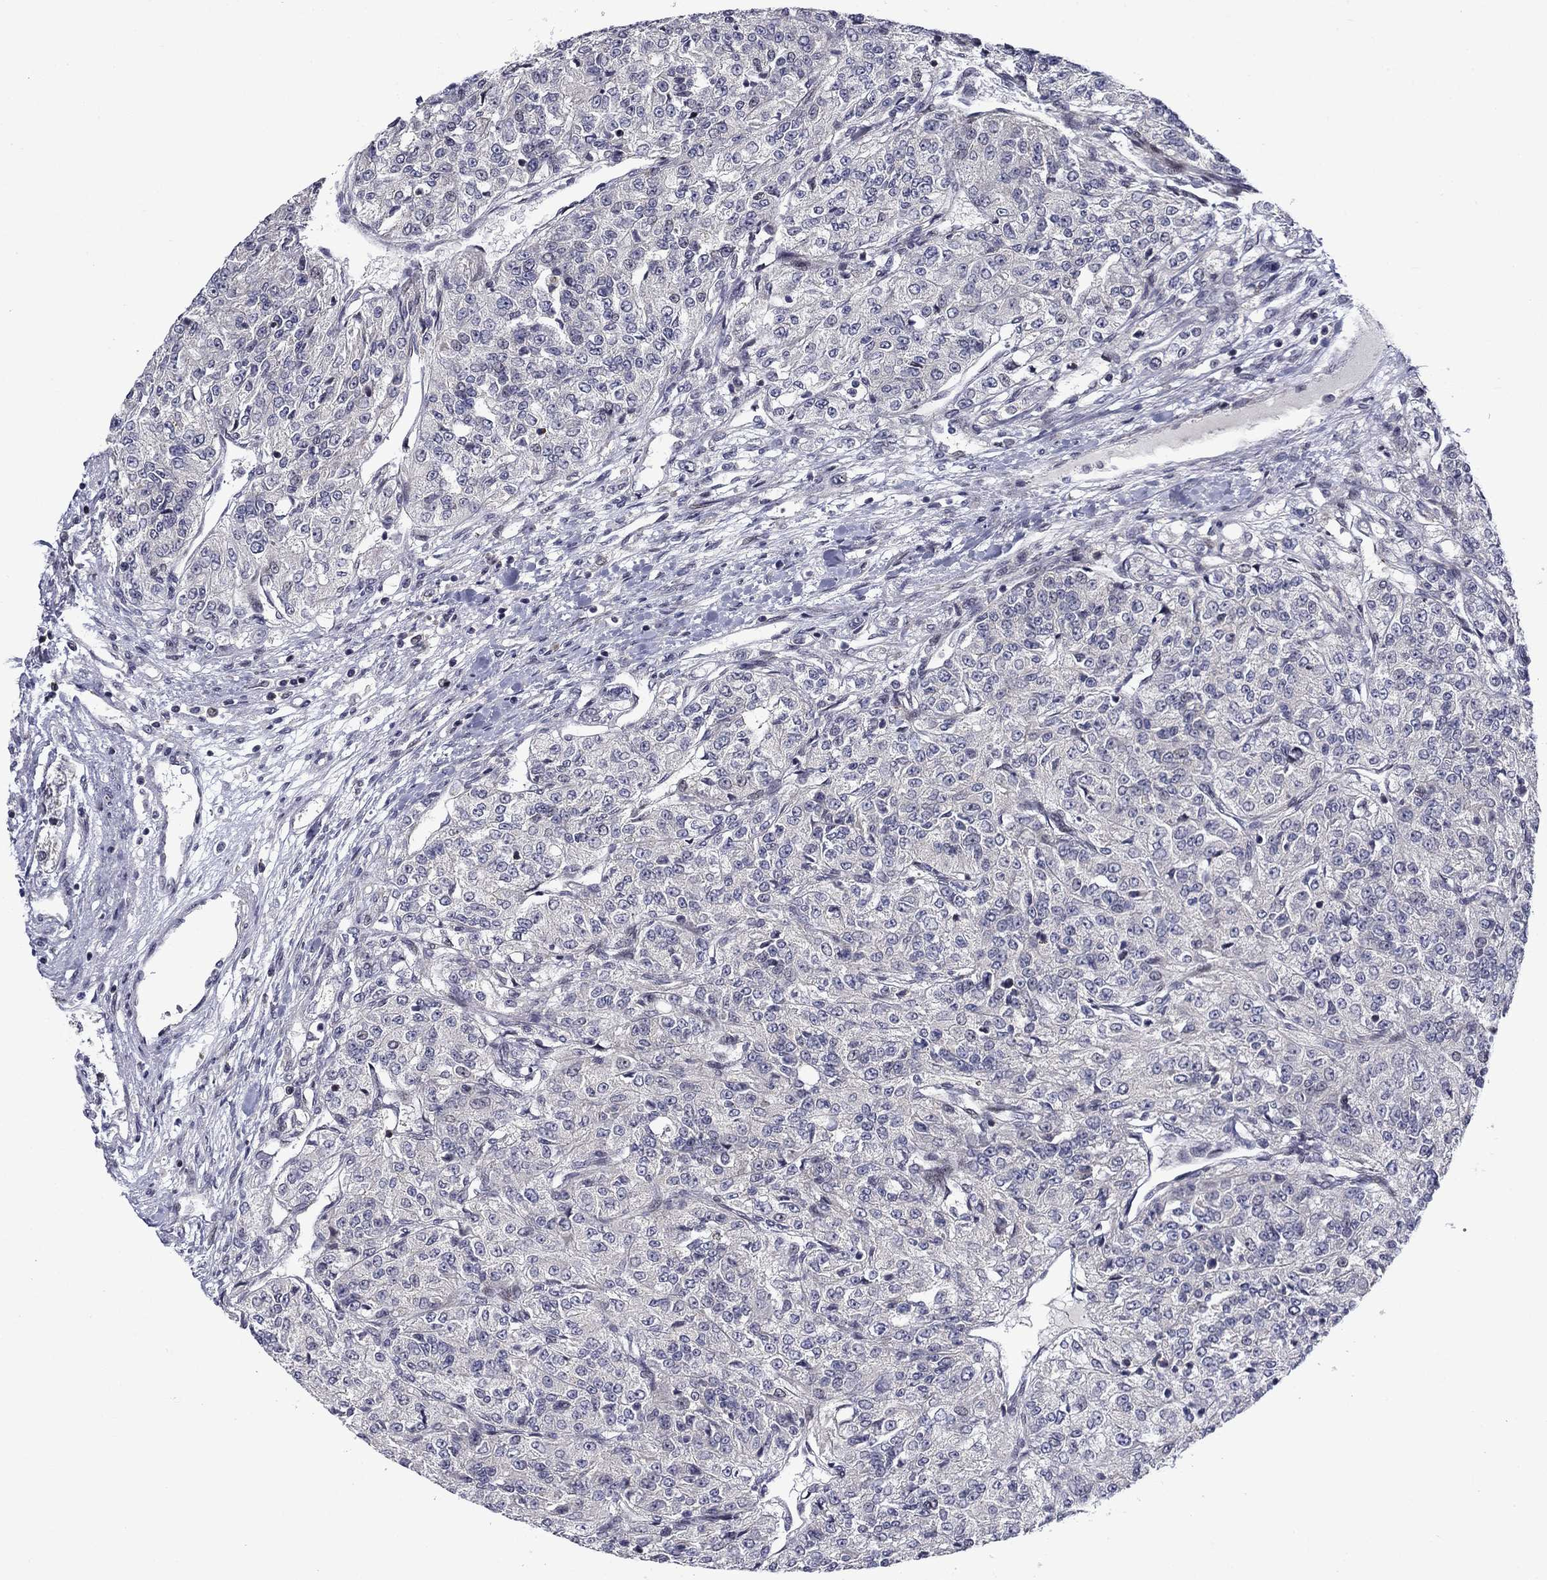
{"staining": {"intensity": "negative", "quantity": "none", "location": "none"}, "tissue": "renal cancer", "cell_type": "Tumor cells", "image_type": "cancer", "snomed": [{"axis": "morphology", "description": "Adenocarcinoma, NOS"}, {"axis": "topography", "description": "Kidney"}], "caption": "The micrograph demonstrates no significant positivity in tumor cells of renal cancer (adenocarcinoma). (IHC, brightfield microscopy, high magnification).", "gene": "B3GAT1", "patient": {"sex": "female", "age": 63}}